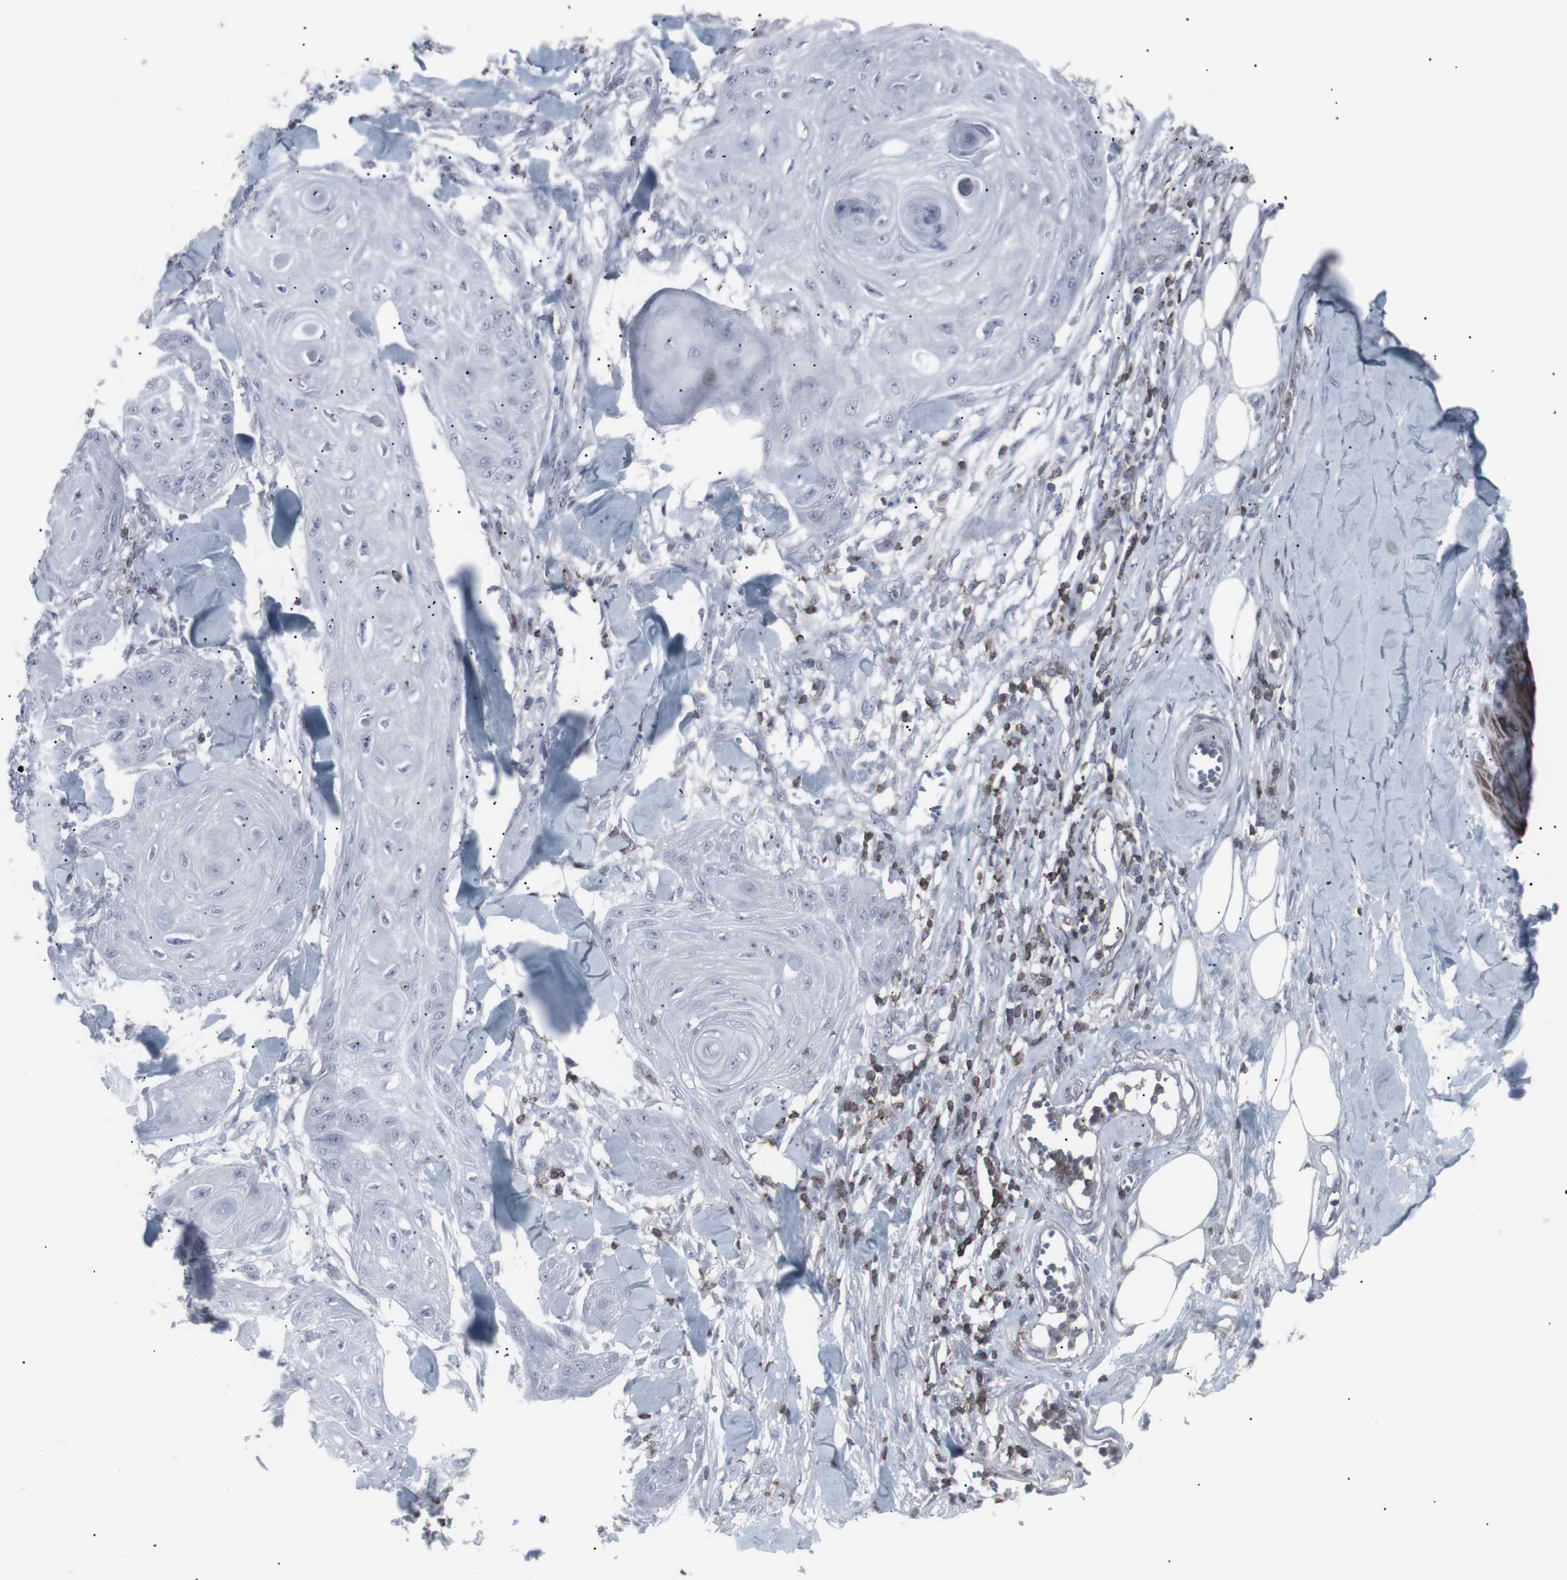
{"staining": {"intensity": "negative", "quantity": "none", "location": "none"}, "tissue": "skin cancer", "cell_type": "Tumor cells", "image_type": "cancer", "snomed": [{"axis": "morphology", "description": "Squamous cell carcinoma, NOS"}, {"axis": "topography", "description": "Skin"}], "caption": "Immunohistochemistry of human skin squamous cell carcinoma shows no expression in tumor cells.", "gene": "APOBEC2", "patient": {"sex": "male", "age": 74}}